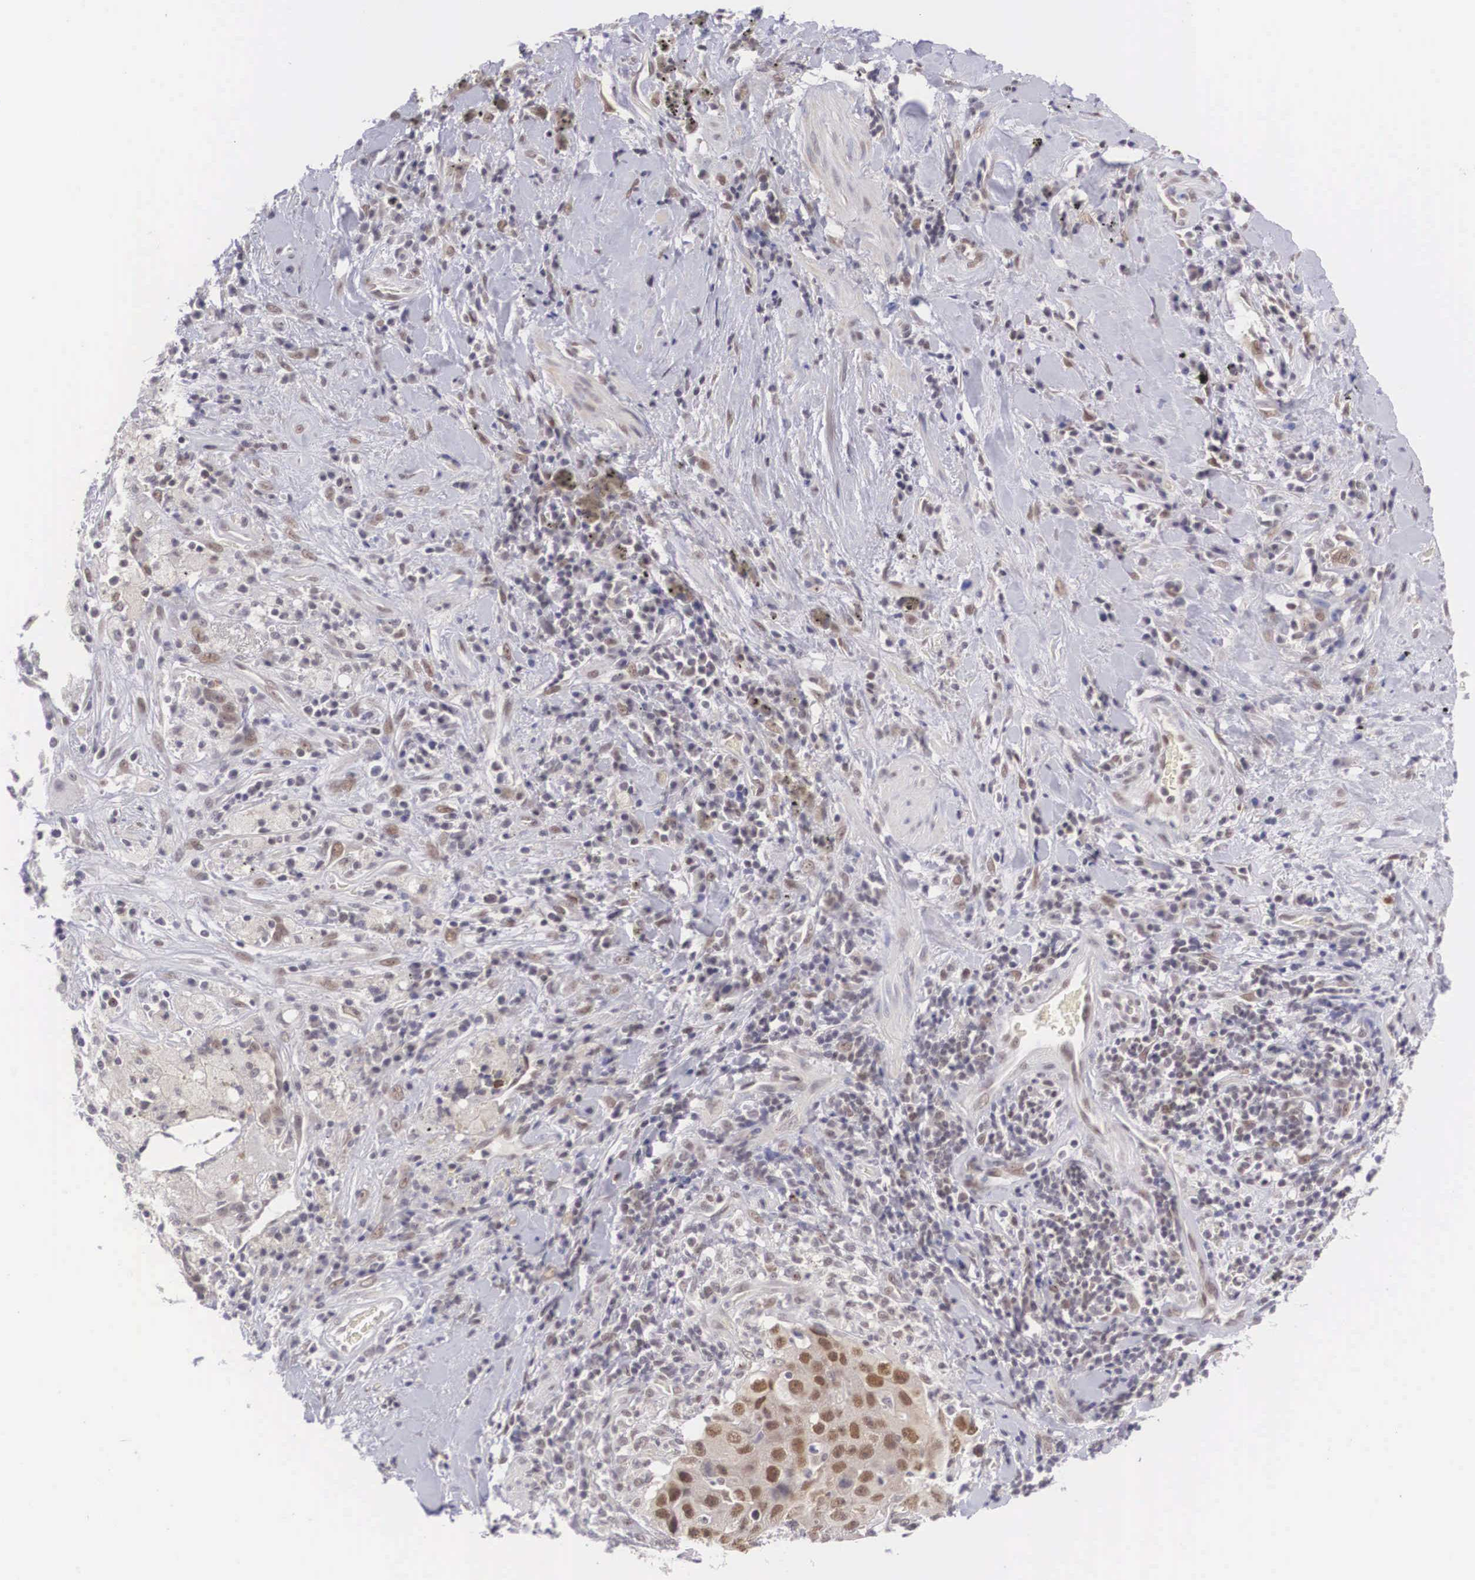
{"staining": {"intensity": "moderate", "quantity": ">75%", "location": "cytoplasmic/membranous,nuclear"}, "tissue": "lung cancer", "cell_type": "Tumor cells", "image_type": "cancer", "snomed": [{"axis": "morphology", "description": "Squamous cell carcinoma, NOS"}, {"axis": "topography", "description": "Lung"}], "caption": "Immunohistochemical staining of human lung squamous cell carcinoma demonstrates medium levels of moderate cytoplasmic/membranous and nuclear protein positivity in approximately >75% of tumor cells.", "gene": "NINL", "patient": {"sex": "male", "age": 64}}